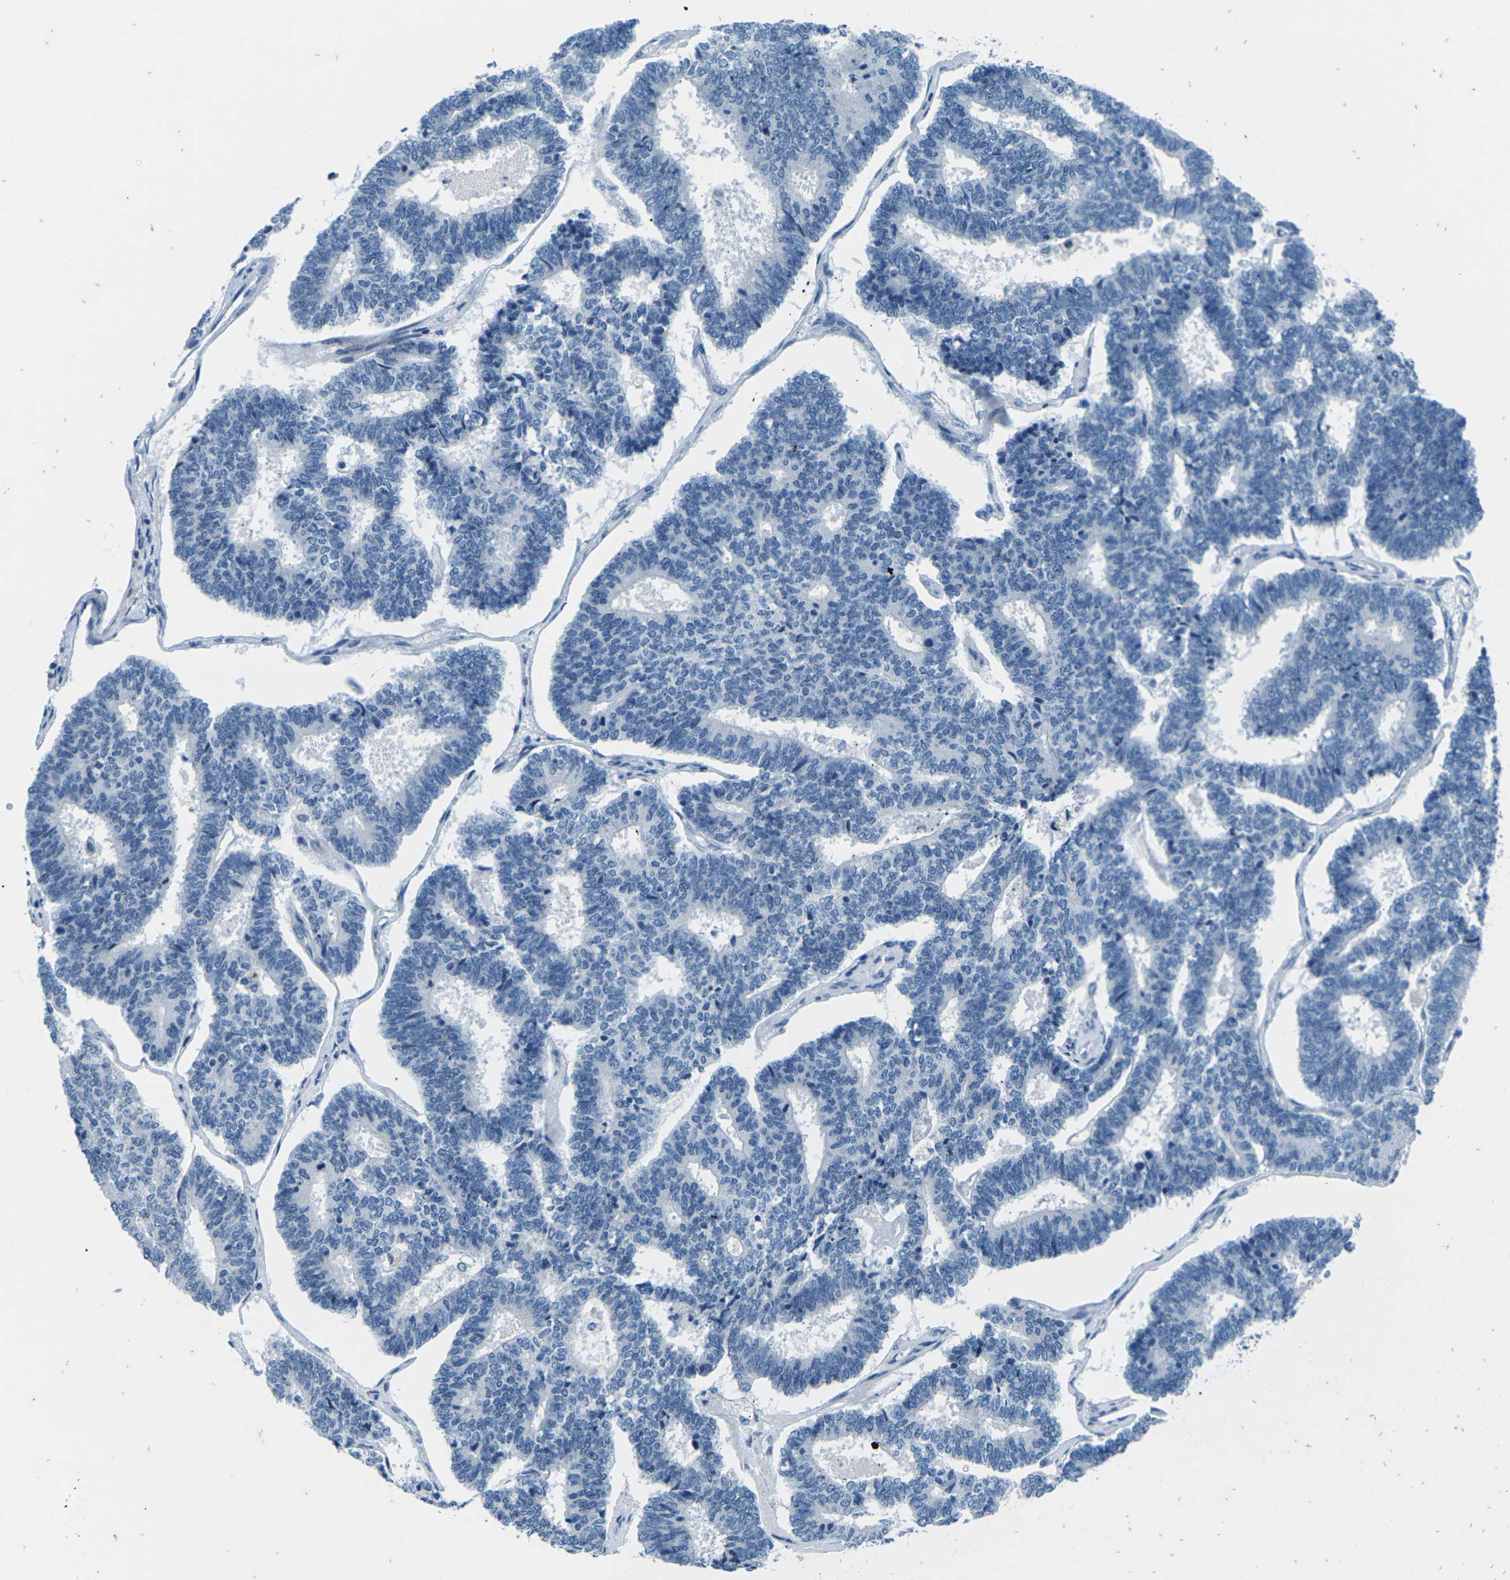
{"staining": {"intensity": "negative", "quantity": "none", "location": "none"}, "tissue": "endometrial cancer", "cell_type": "Tumor cells", "image_type": "cancer", "snomed": [{"axis": "morphology", "description": "Adenocarcinoma, NOS"}, {"axis": "topography", "description": "Endometrium"}], "caption": "Endometrial cancer stained for a protein using IHC reveals no positivity tumor cells.", "gene": "UMOD", "patient": {"sex": "female", "age": 70}}